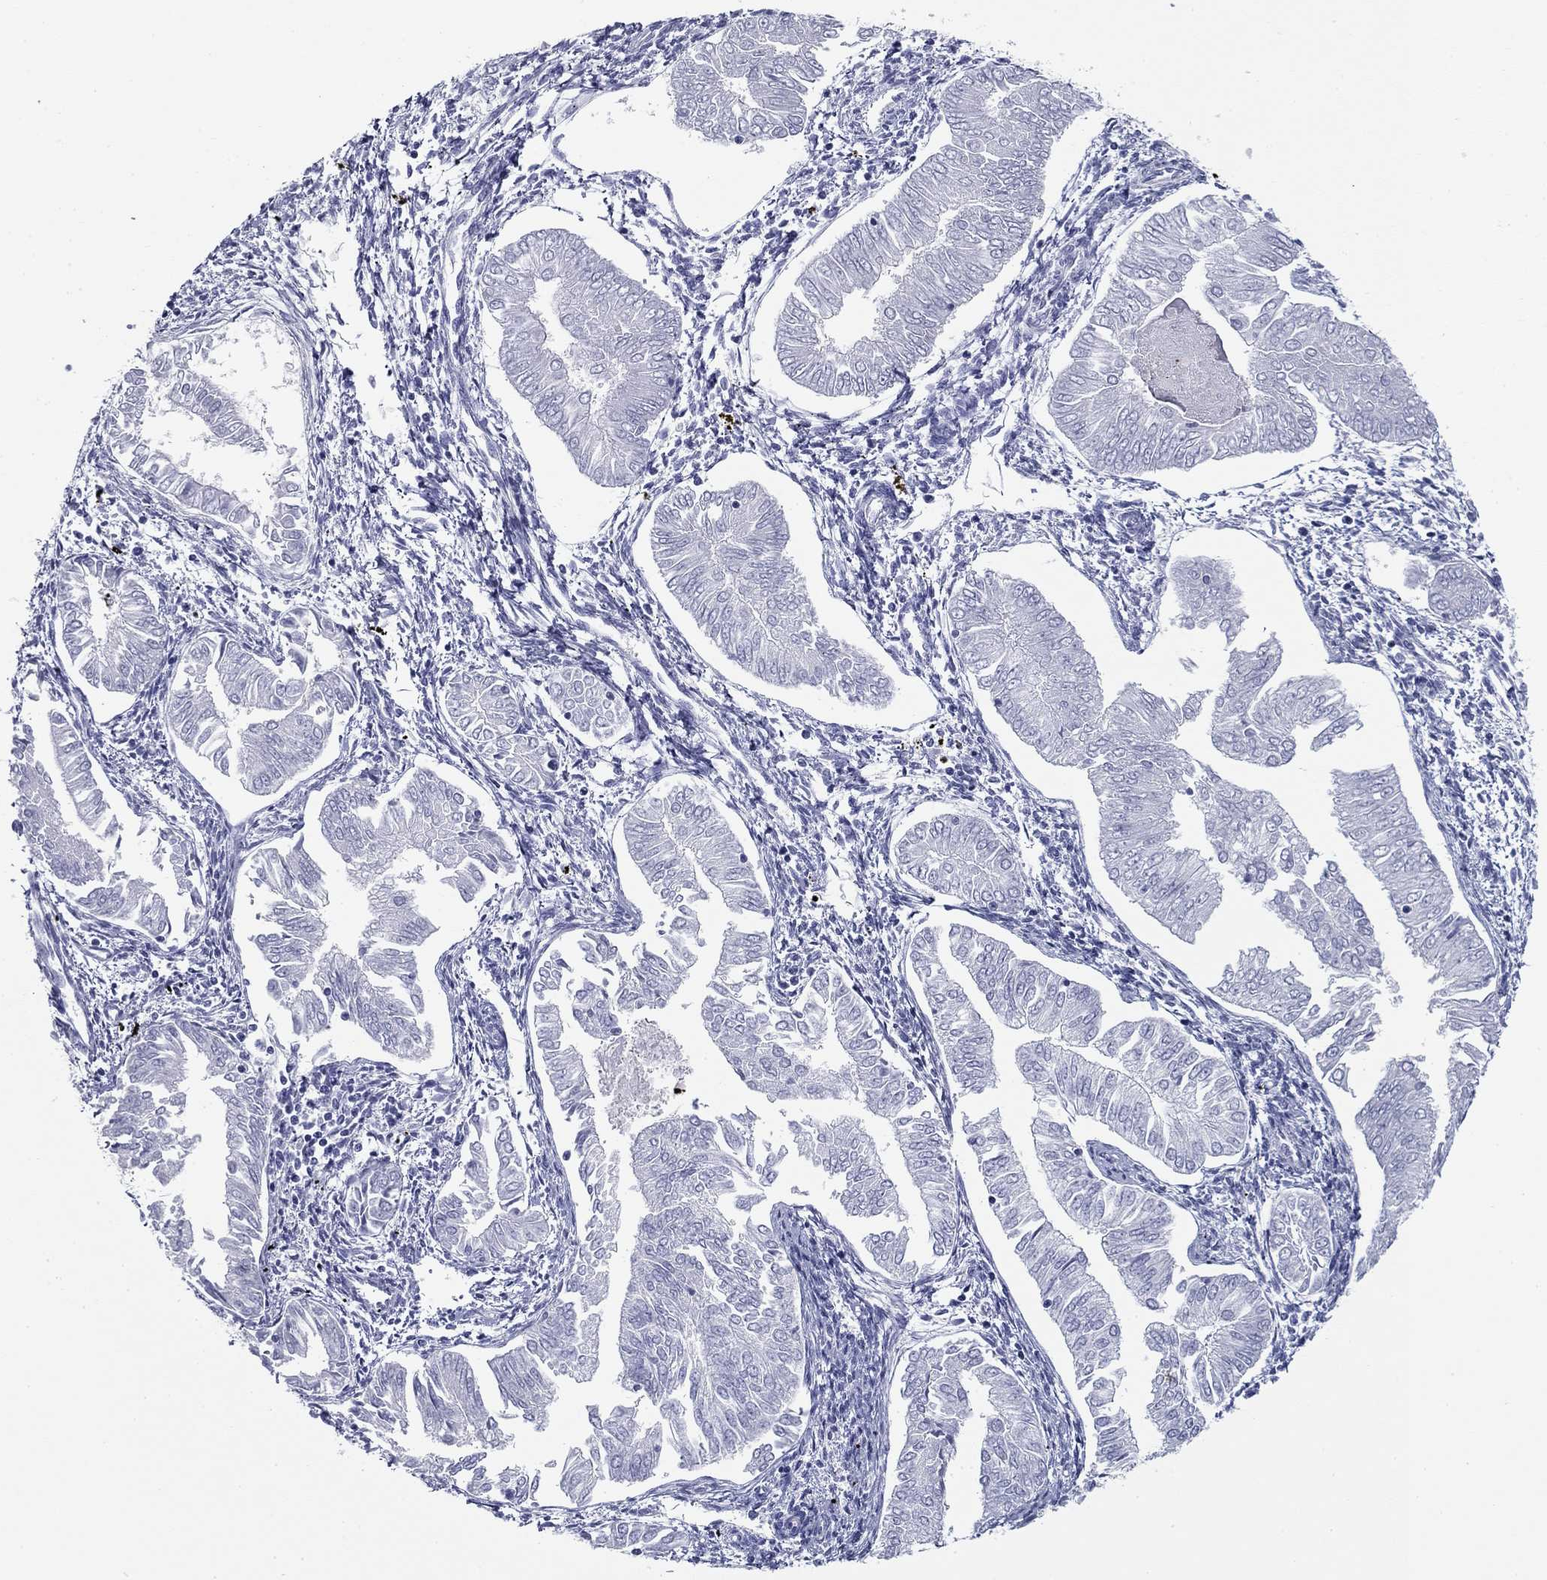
{"staining": {"intensity": "negative", "quantity": "none", "location": "none"}, "tissue": "endometrial cancer", "cell_type": "Tumor cells", "image_type": "cancer", "snomed": [{"axis": "morphology", "description": "Adenocarcinoma, NOS"}, {"axis": "topography", "description": "Endometrium"}], "caption": "A high-resolution photomicrograph shows immunohistochemistry staining of adenocarcinoma (endometrial), which shows no significant staining in tumor cells.", "gene": "ZP2", "patient": {"sex": "female", "age": 53}}